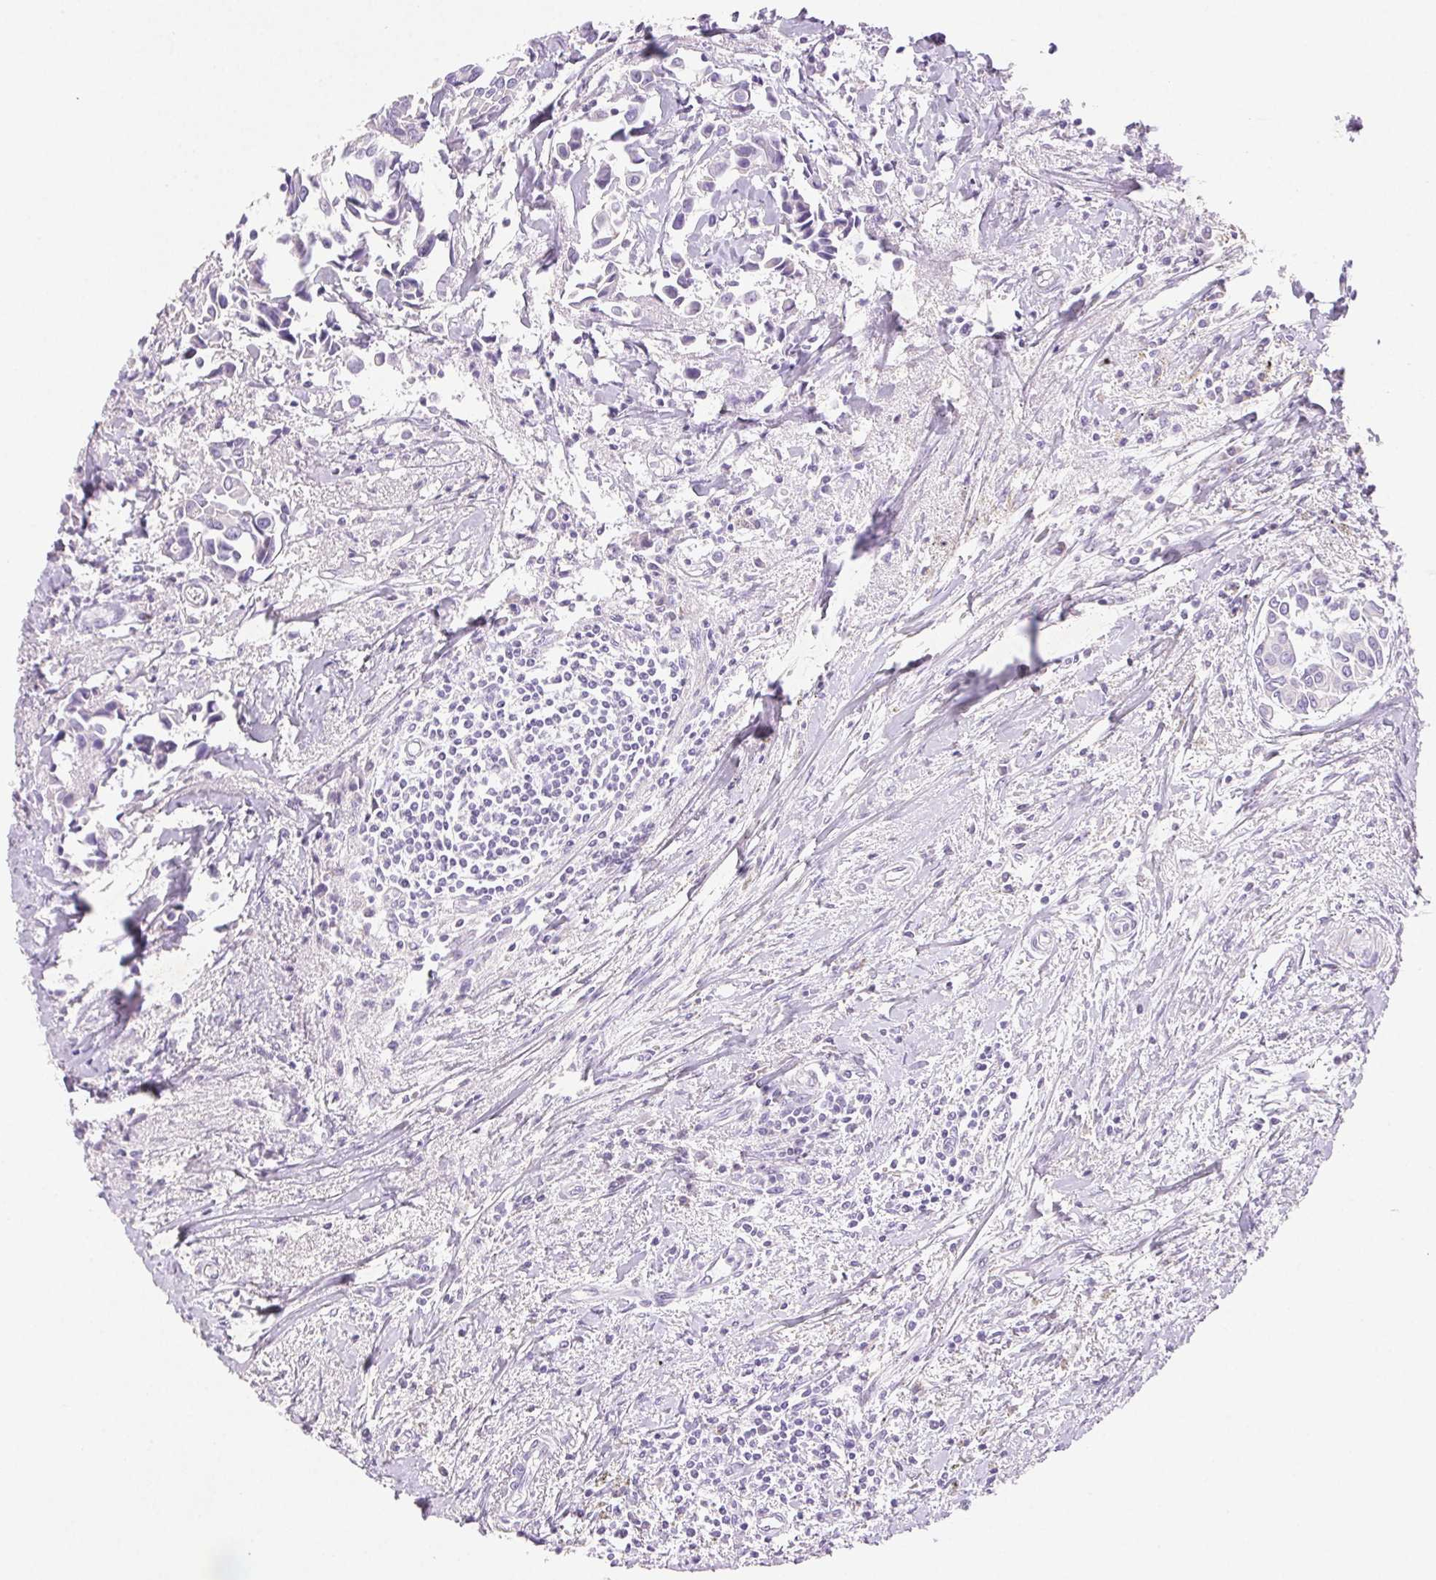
{"staining": {"intensity": "negative", "quantity": "none", "location": "none"}, "tissue": "breast cancer", "cell_type": "Tumor cells", "image_type": "cancer", "snomed": [{"axis": "morphology", "description": "Duct carcinoma"}, {"axis": "topography", "description": "Breast"}], "caption": "Breast infiltrating ductal carcinoma stained for a protein using IHC reveals no staining tumor cells.", "gene": "ARHGAP11B", "patient": {"sex": "female", "age": 54}}